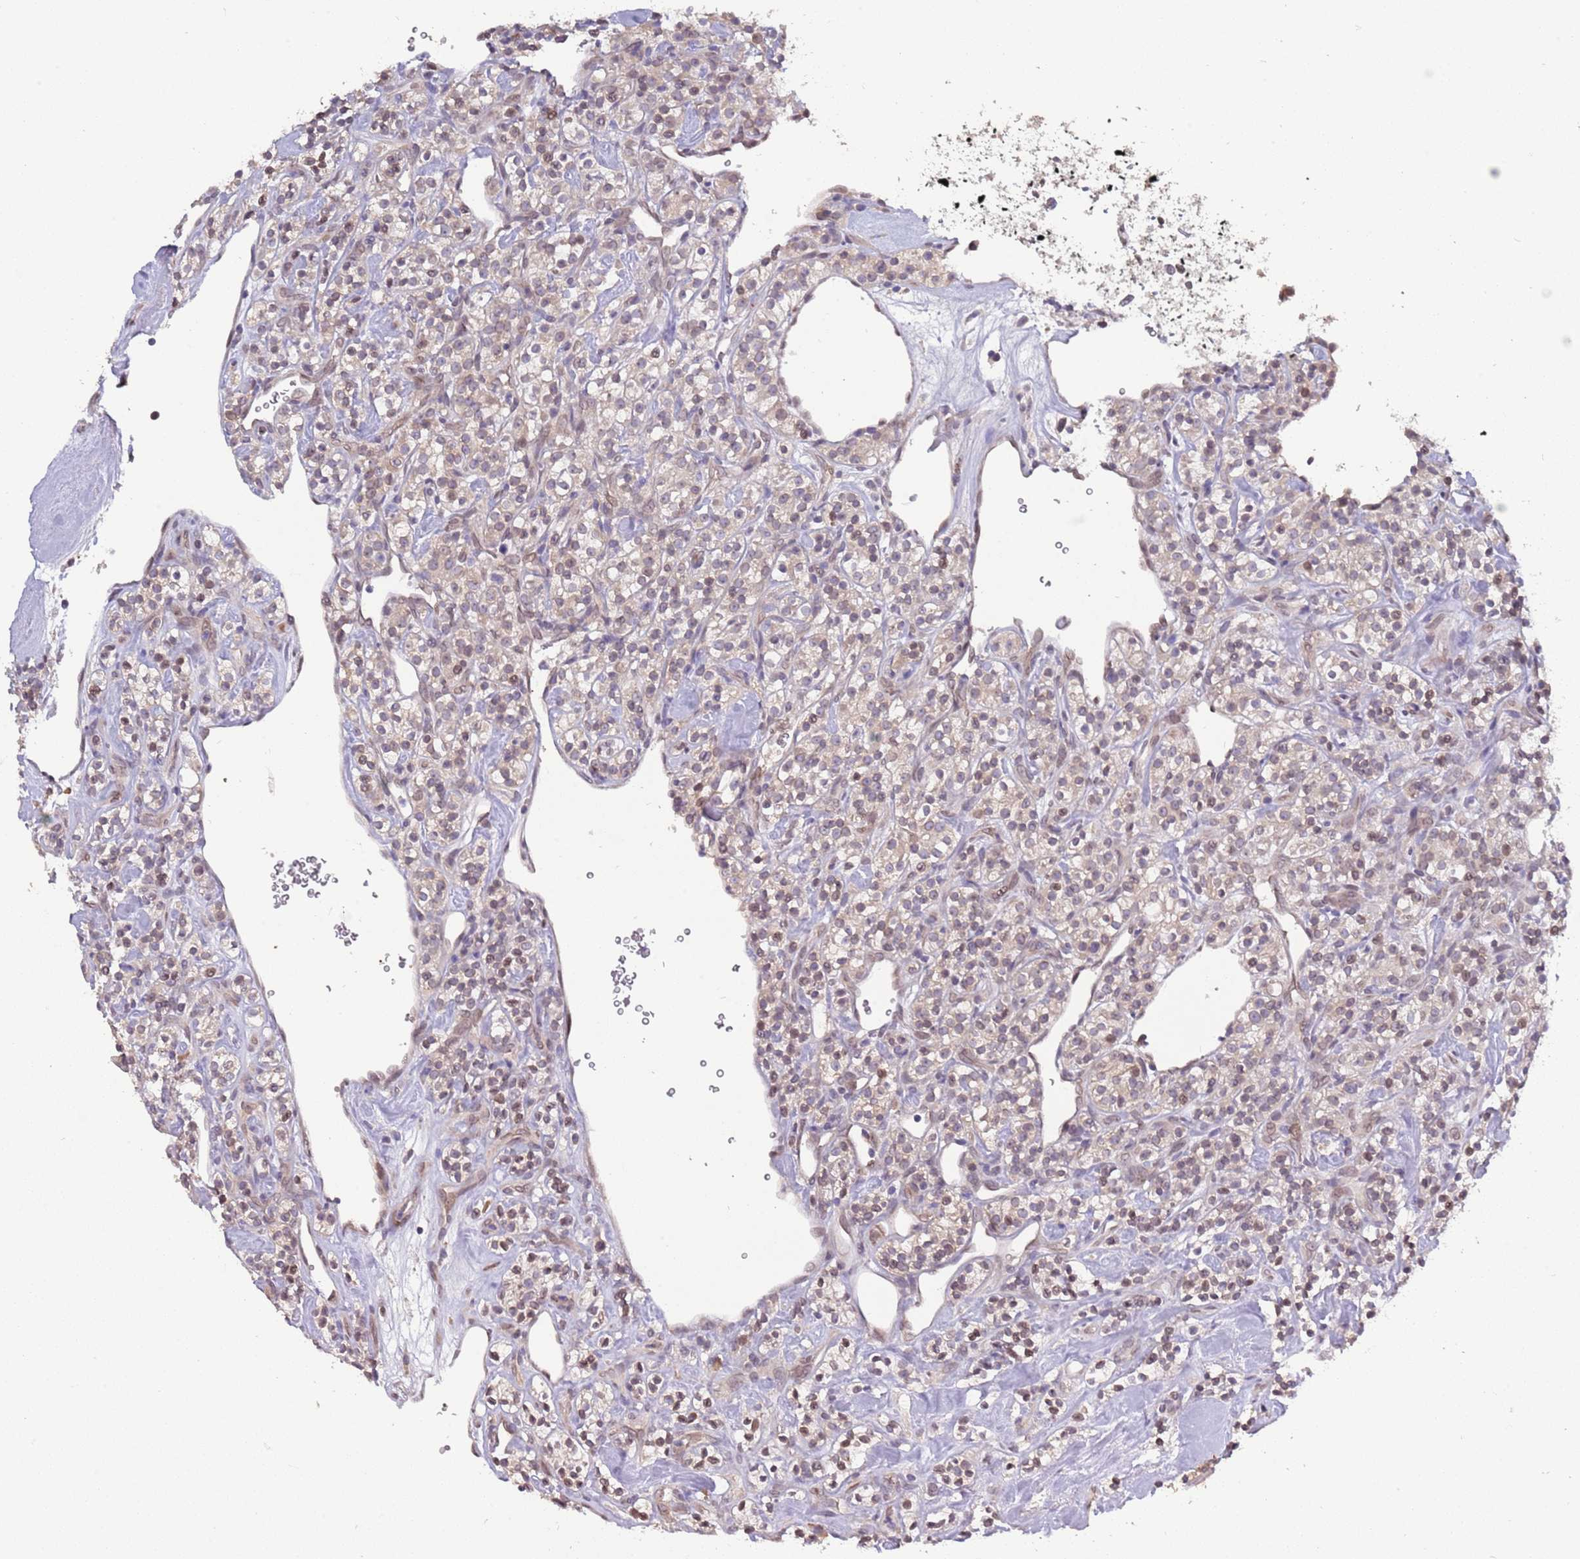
{"staining": {"intensity": "weak", "quantity": "<25%", "location": "nuclear"}, "tissue": "renal cancer", "cell_type": "Tumor cells", "image_type": "cancer", "snomed": [{"axis": "morphology", "description": "Adenocarcinoma, NOS"}, {"axis": "topography", "description": "Kidney"}], "caption": "Tumor cells are negative for brown protein staining in renal adenocarcinoma.", "gene": "ZNF665", "patient": {"sex": "male", "age": 77}}